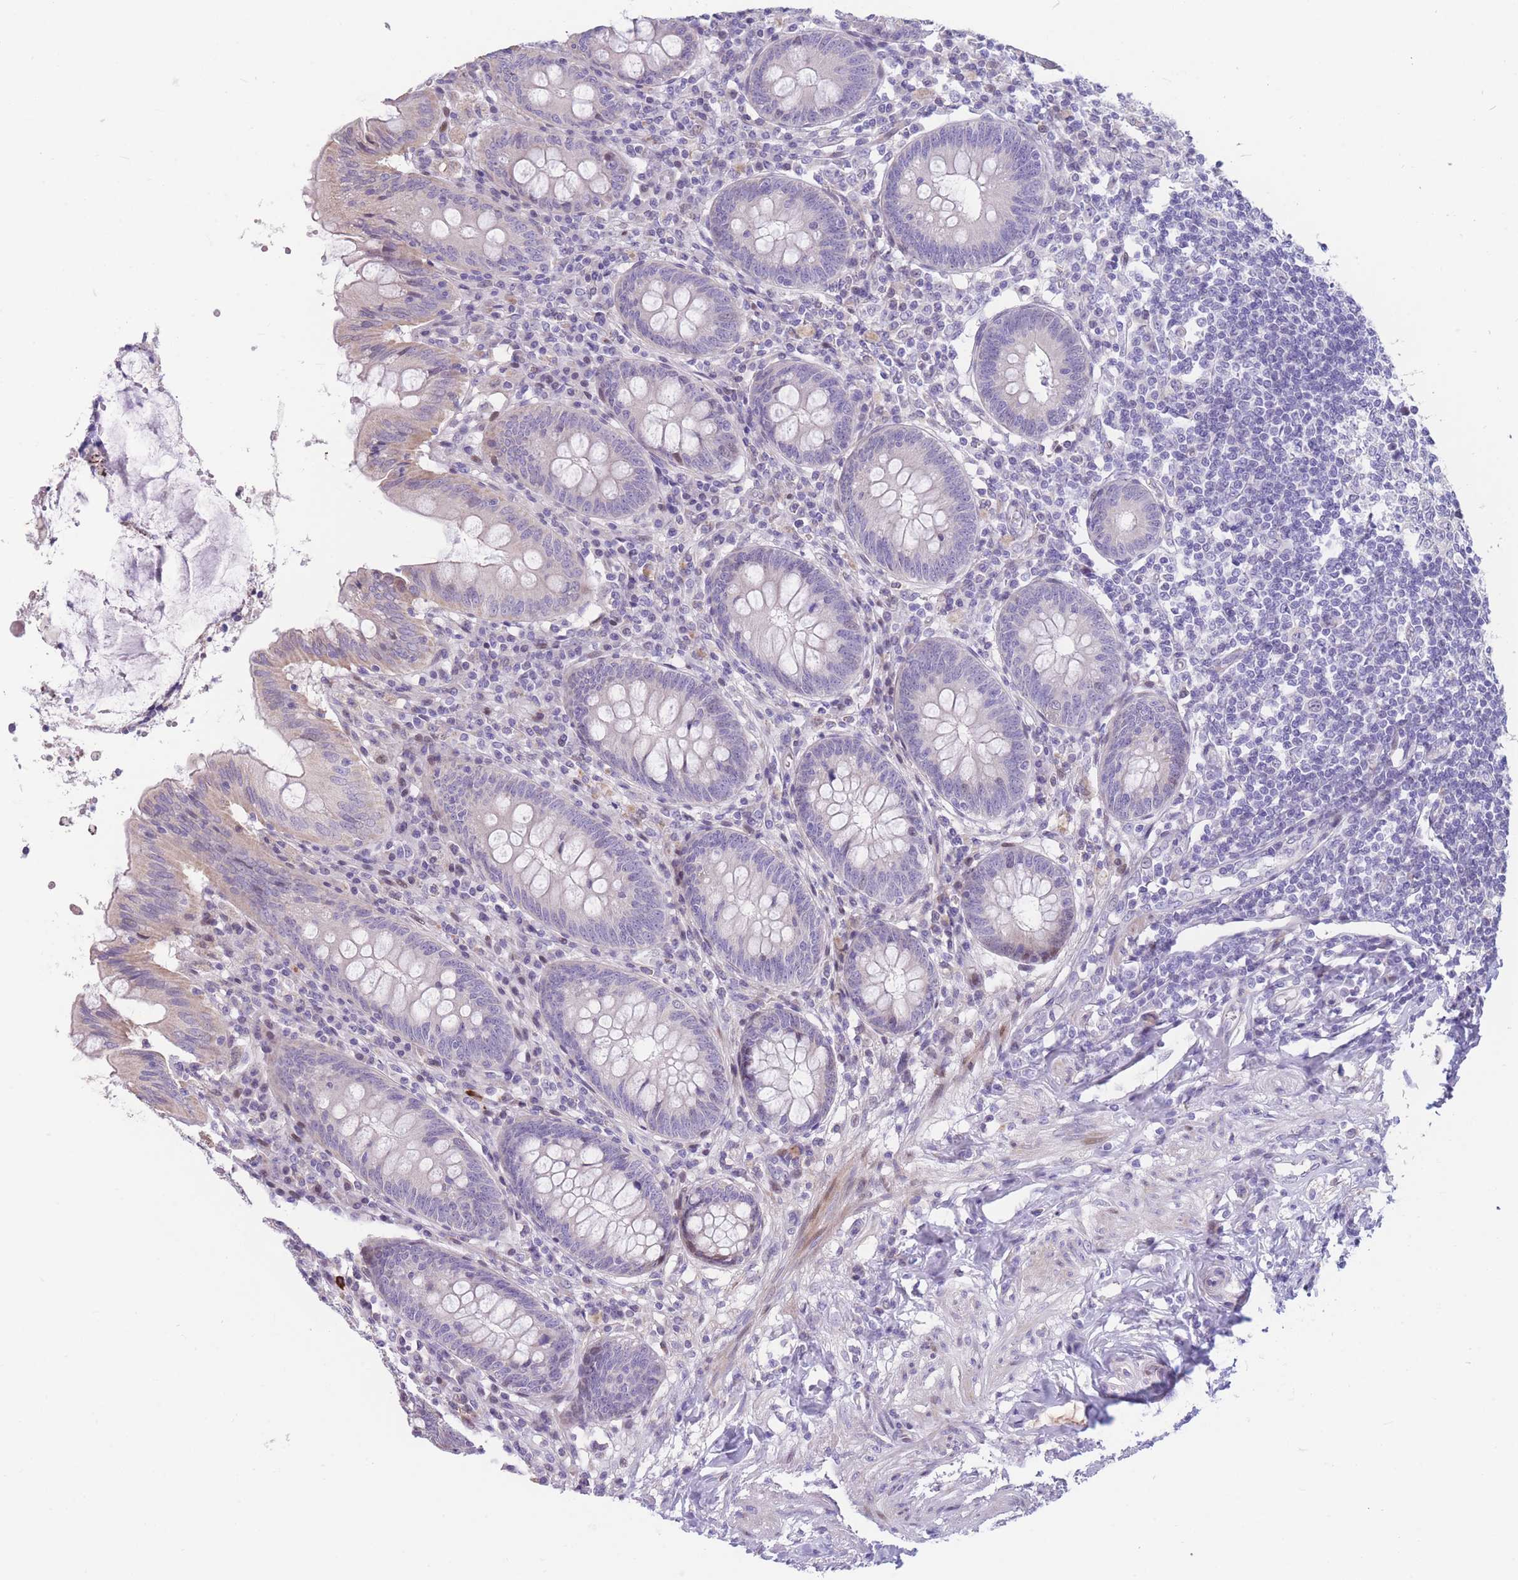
{"staining": {"intensity": "weak", "quantity": "<25%", "location": "cytoplasmic/membranous"}, "tissue": "appendix", "cell_type": "Glandular cells", "image_type": "normal", "snomed": [{"axis": "morphology", "description": "Normal tissue, NOS"}, {"axis": "topography", "description": "Appendix"}], "caption": "IHC image of unremarkable human appendix stained for a protein (brown), which reveals no expression in glandular cells.", "gene": "SHCBP1", "patient": {"sex": "female", "age": 54}}